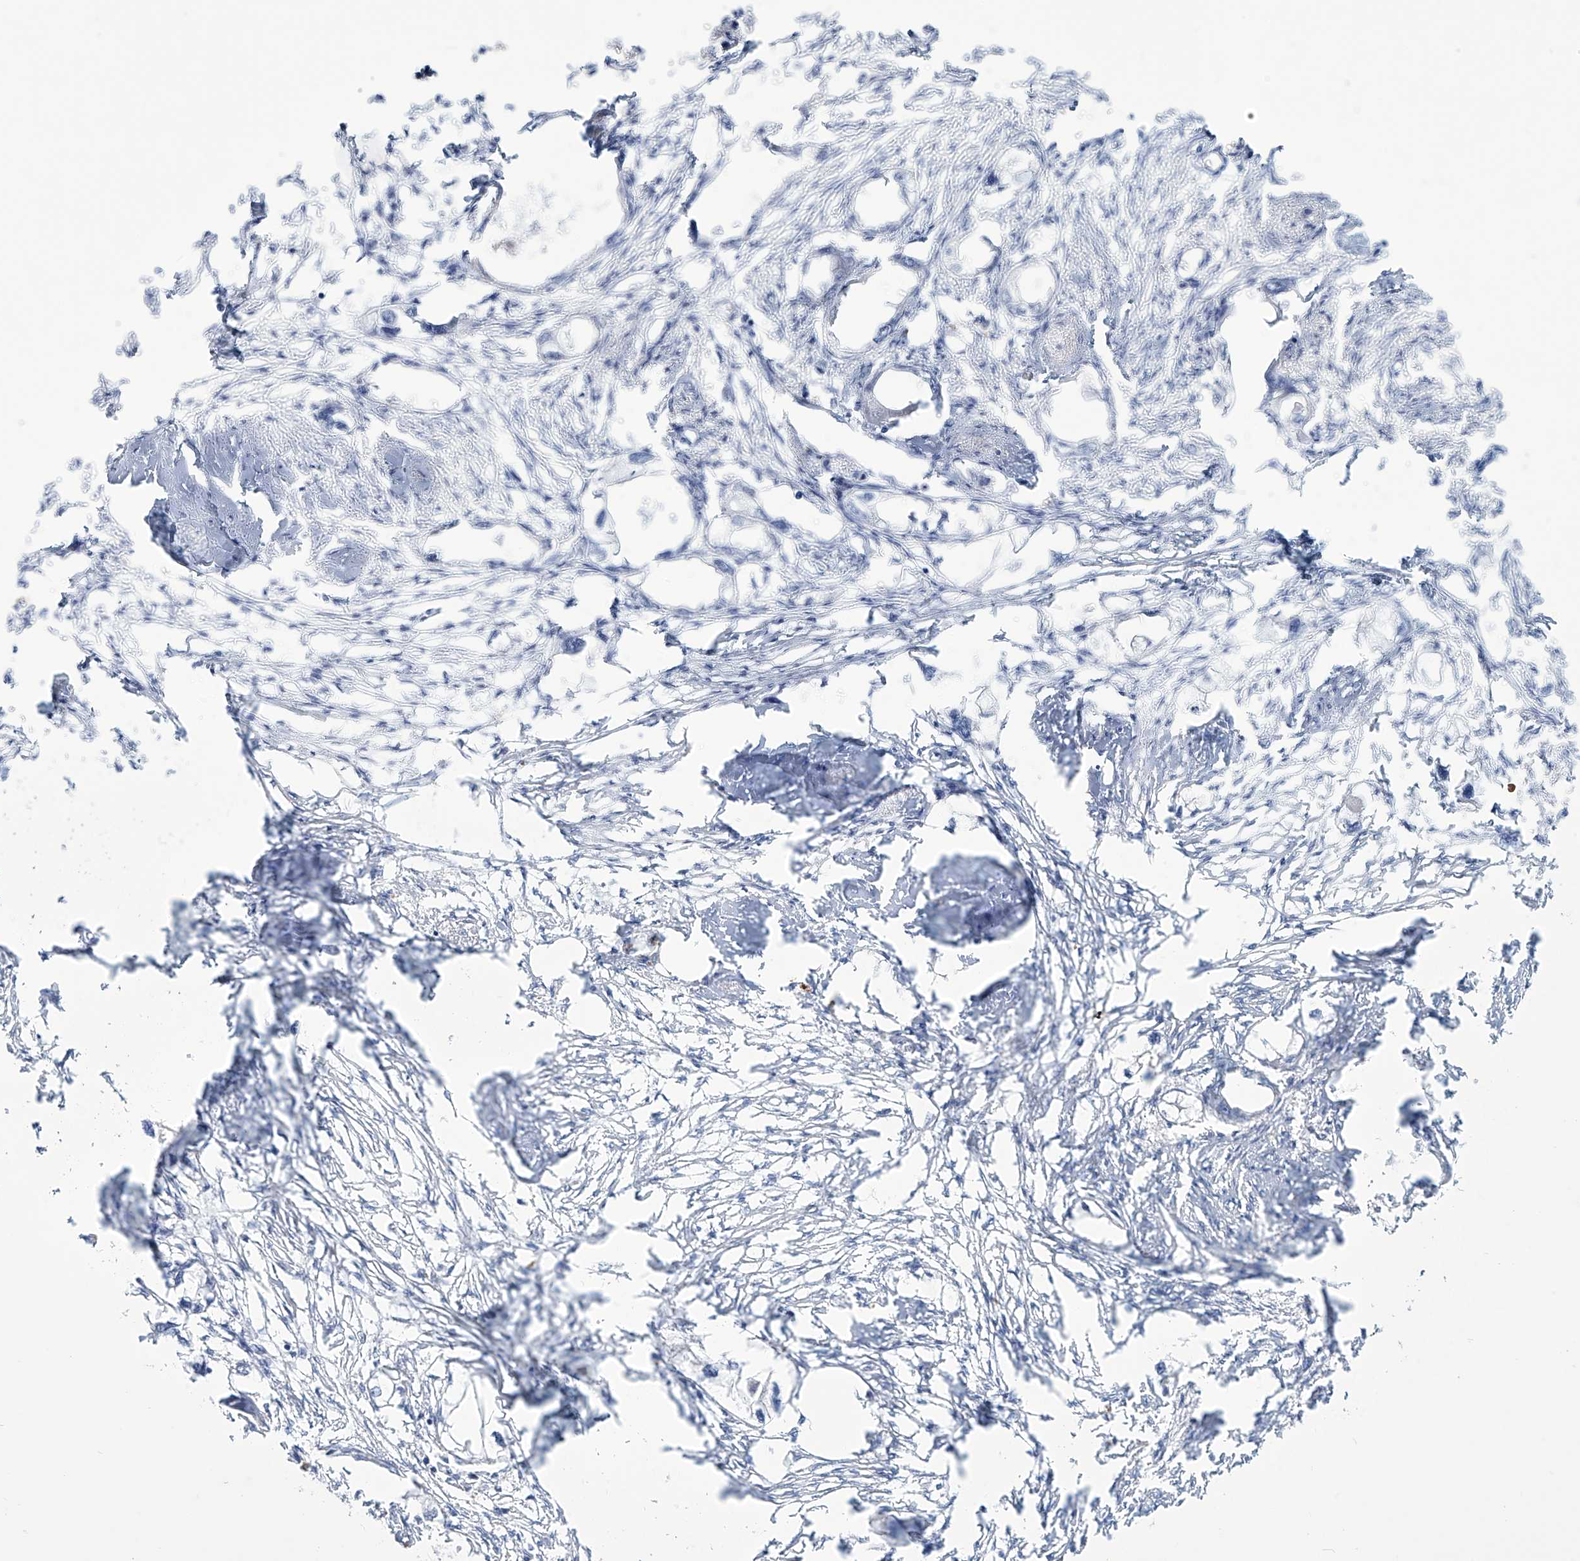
{"staining": {"intensity": "negative", "quantity": "none", "location": "none"}, "tissue": "endometrial cancer", "cell_type": "Tumor cells", "image_type": "cancer", "snomed": [{"axis": "morphology", "description": "Adenocarcinoma, NOS"}, {"axis": "morphology", "description": "Adenocarcinoma, metastatic, NOS"}, {"axis": "topography", "description": "Adipose tissue"}, {"axis": "topography", "description": "Endometrium"}], "caption": "DAB (3,3'-diaminobenzidine) immunohistochemical staining of endometrial adenocarcinoma demonstrates no significant expression in tumor cells. Nuclei are stained in blue.", "gene": "TRIM60", "patient": {"sex": "female", "age": 67}}